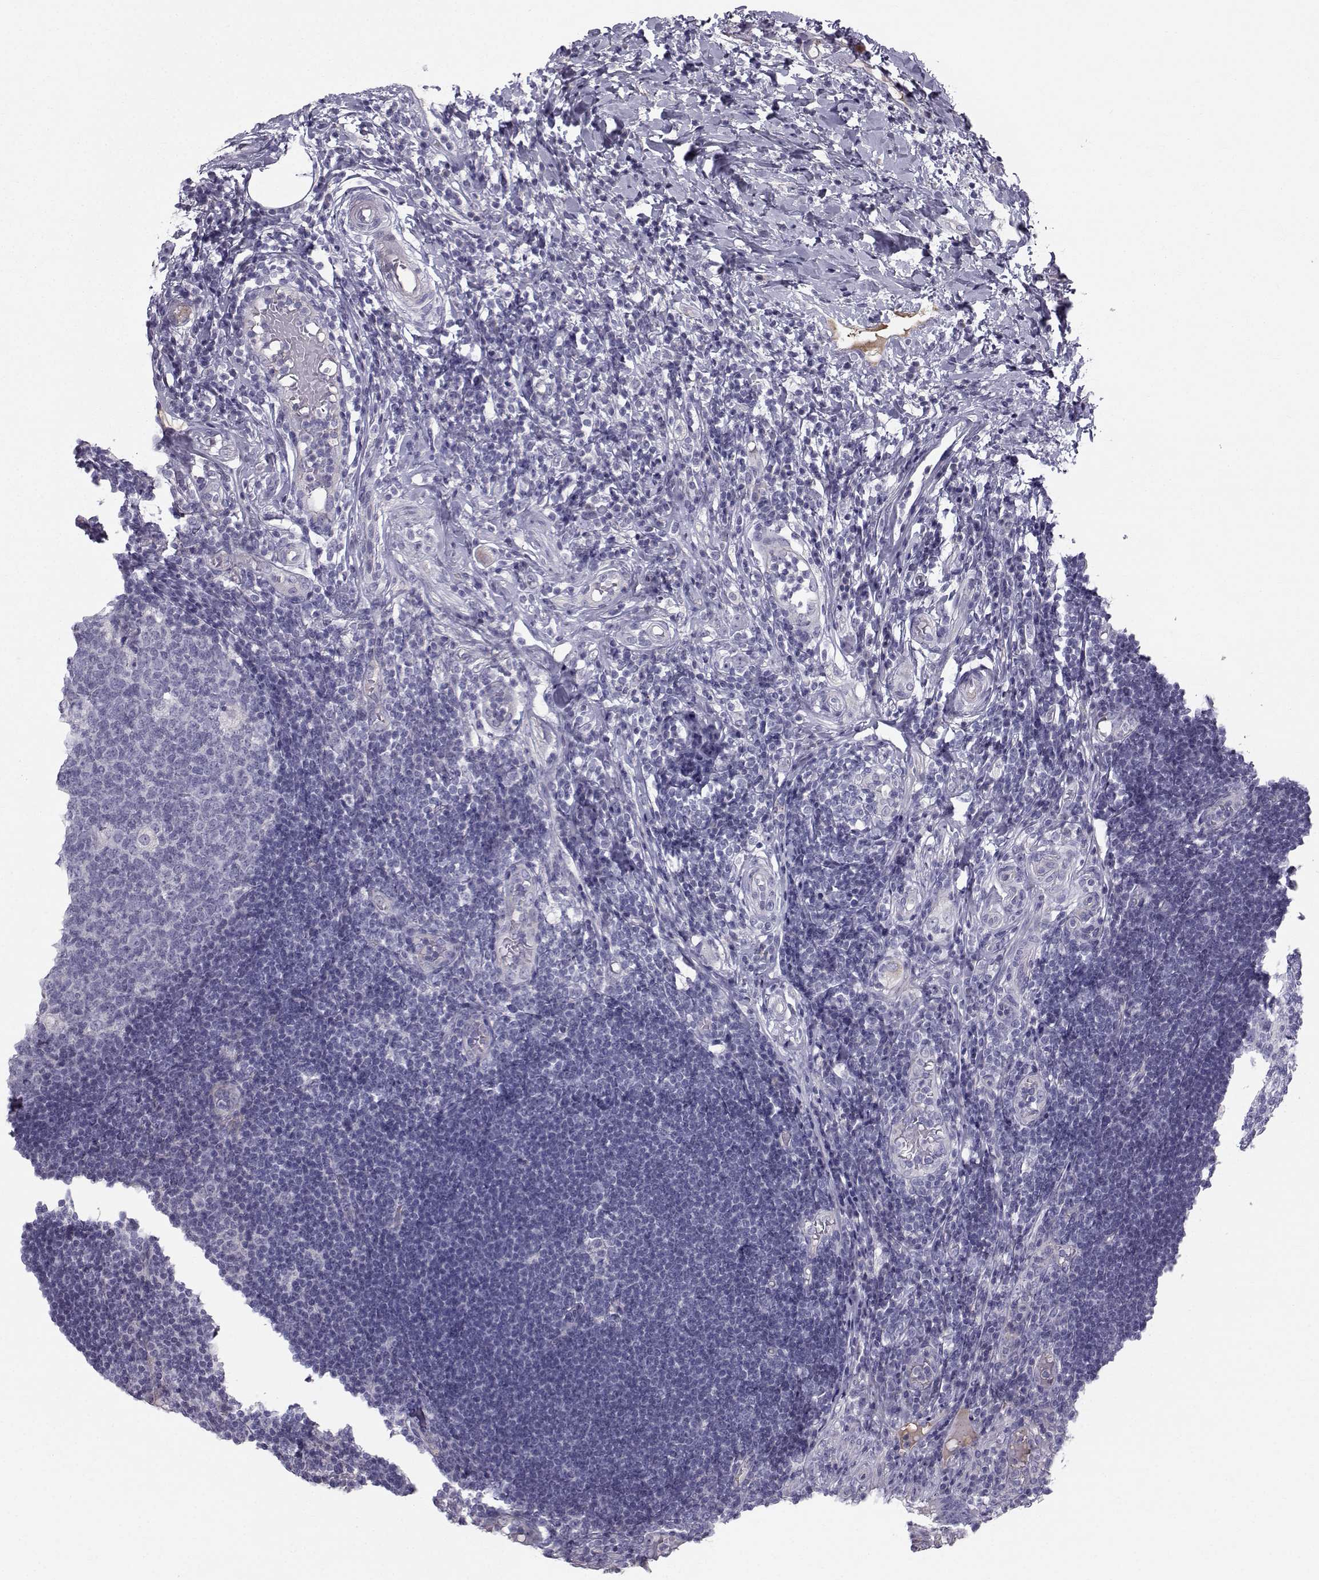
{"staining": {"intensity": "negative", "quantity": "none", "location": "none"}, "tissue": "appendix", "cell_type": "Glandular cells", "image_type": "normal", "snomed": [{"axis": "morphology", "description": "Normal tissue, NOS"}, {"axis": "morphology", "description": "Inflammation, NOS"}, {"axis": "topography", "description": "Appendix"}], "caption": "Micrograph shows no significant protein staining in glandular cells of normal appendix.", "gene": "CALCR", "patient": {"sex": "male", "age": 16}}